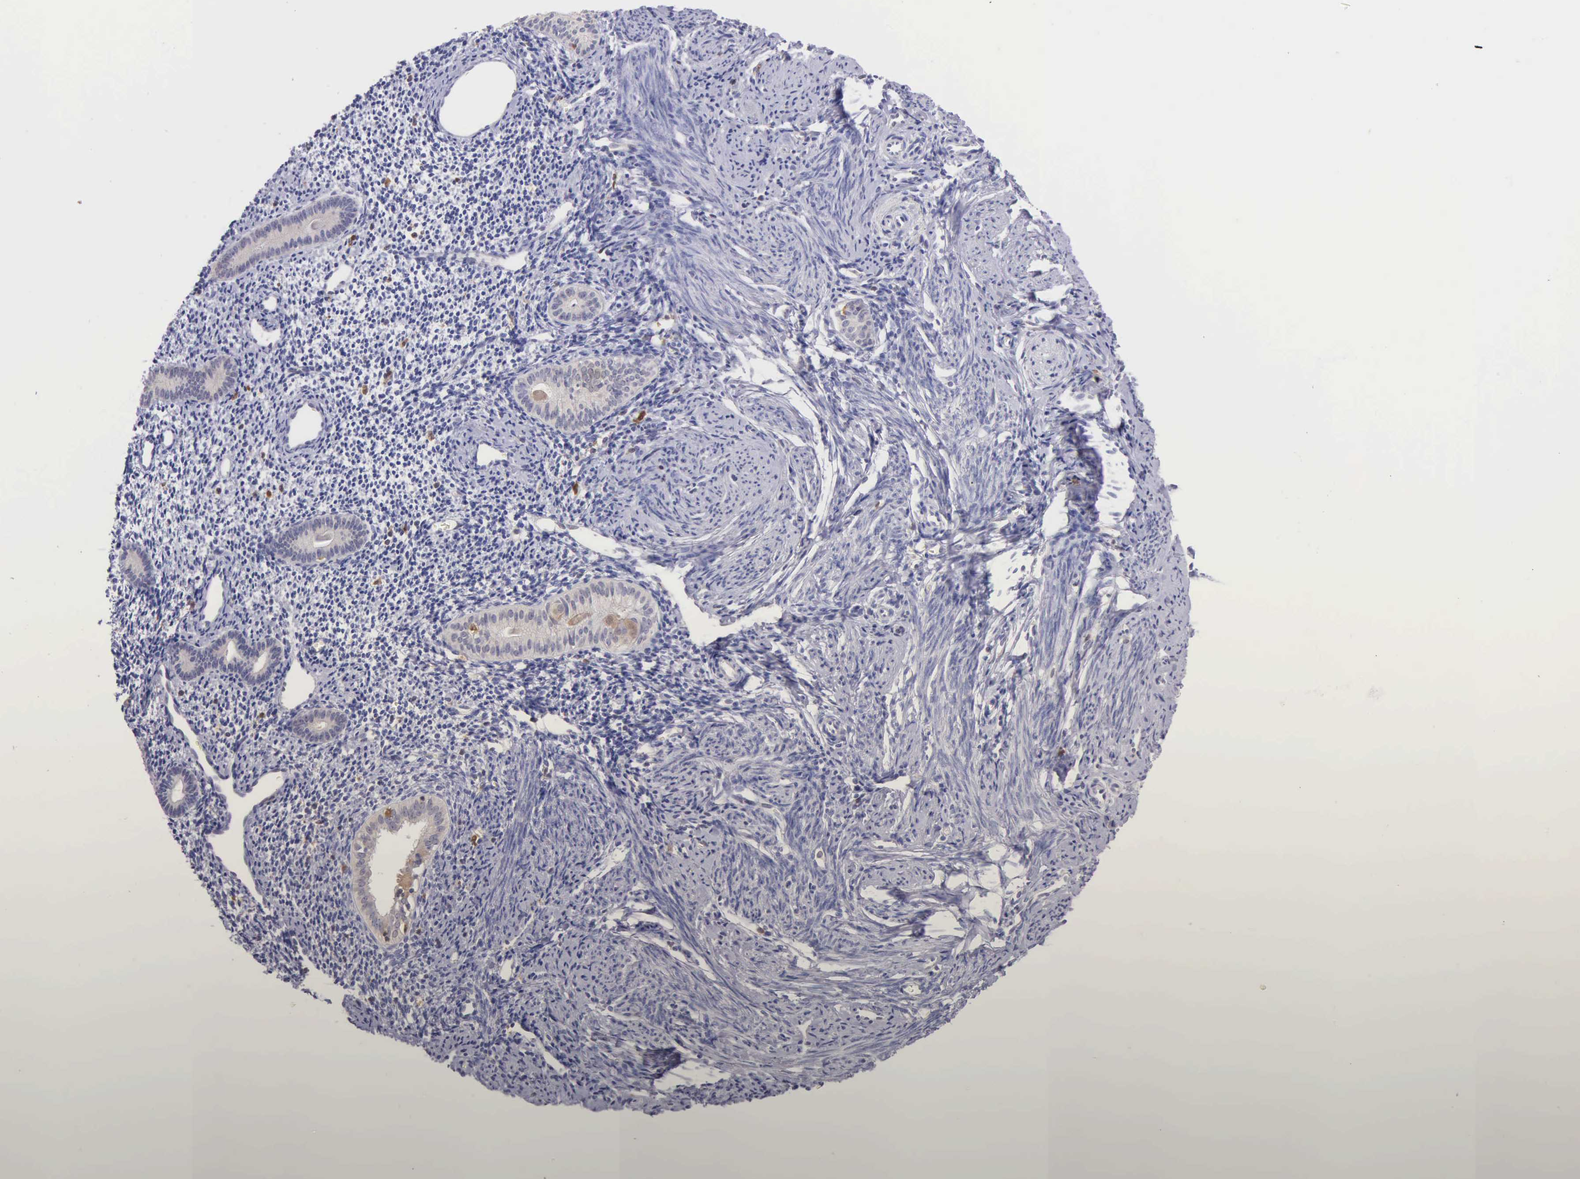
{"staining": {"intensity": "negative", "quantity": "none", "location": "none"}, "tissue": "endometrium", "cell_type": "Cells in endometrial stroma", "image_type": "normal", "snomed": [{"axis": "morphology", "description": "Normal tissue, NOS"}, {"axis": "morphology", "description": "Neoplasm, benign, NOS"}, {"axis": "topography", "description": "Uterus"}], "caption": "Immunohistochemistry image of benign endometrium: endometrium stained with DAB (3,3'-diaminobenzidine) demonstrates no significant protein expression in cells in endometrial stroma.", "gene": "BID", "patient": {"sex": "female", "age": 55}}